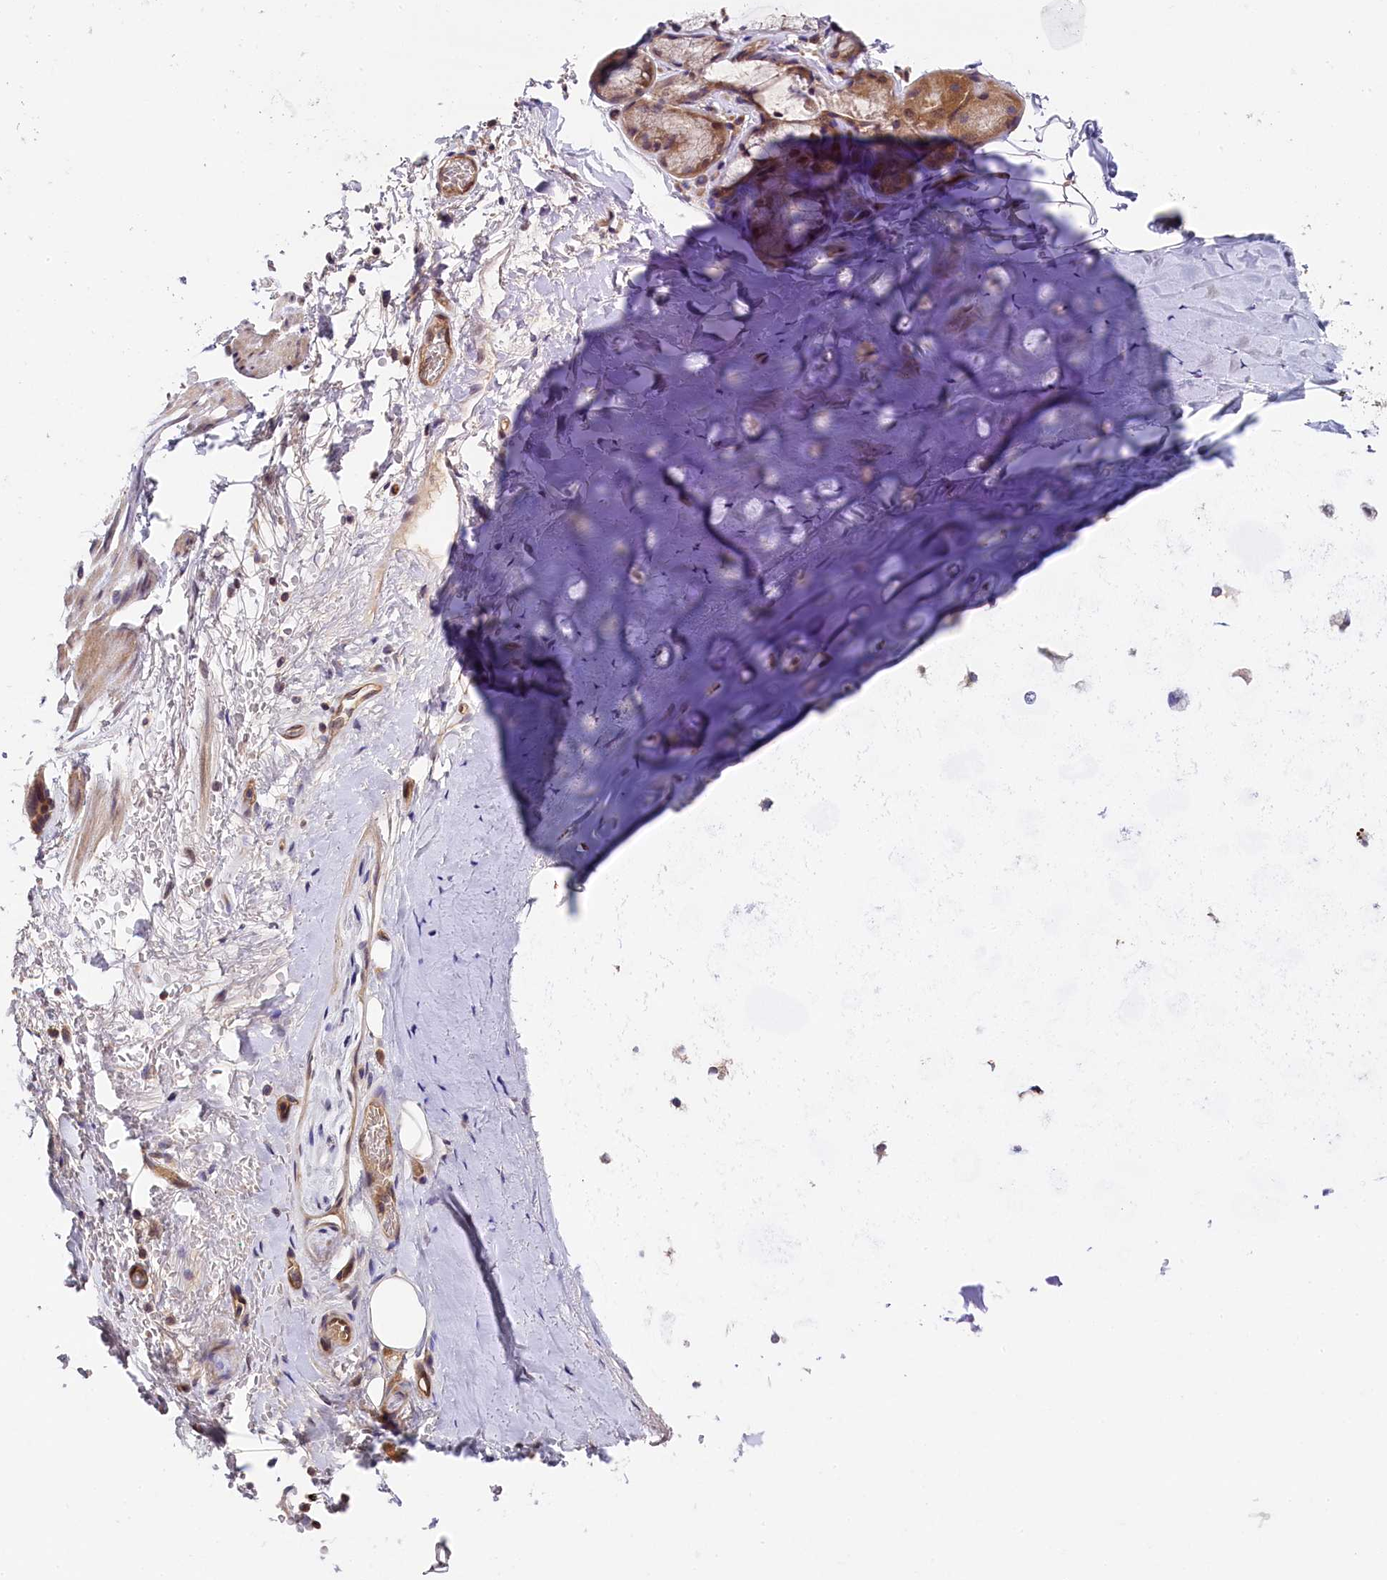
{"staining": {"intensity": "negative", "quantity": "none", "location": "none"}, "tissue": "adipose tissue", "cell_type": "Adipocytes", "image_type": "normal", "snomed": [{"axis": "morphology", "description": "Normal tissue, NOS"}, {"axis": "topography", "description": "Lymph node"}, {"axis": "topography", "description": "Bronchus"}], "caption": "Protein analysis of benign adipose tissue reveals no significant staining in adipocytes.", "gene": "SNRK", "patient": {"sex": "male", "age": 63}}